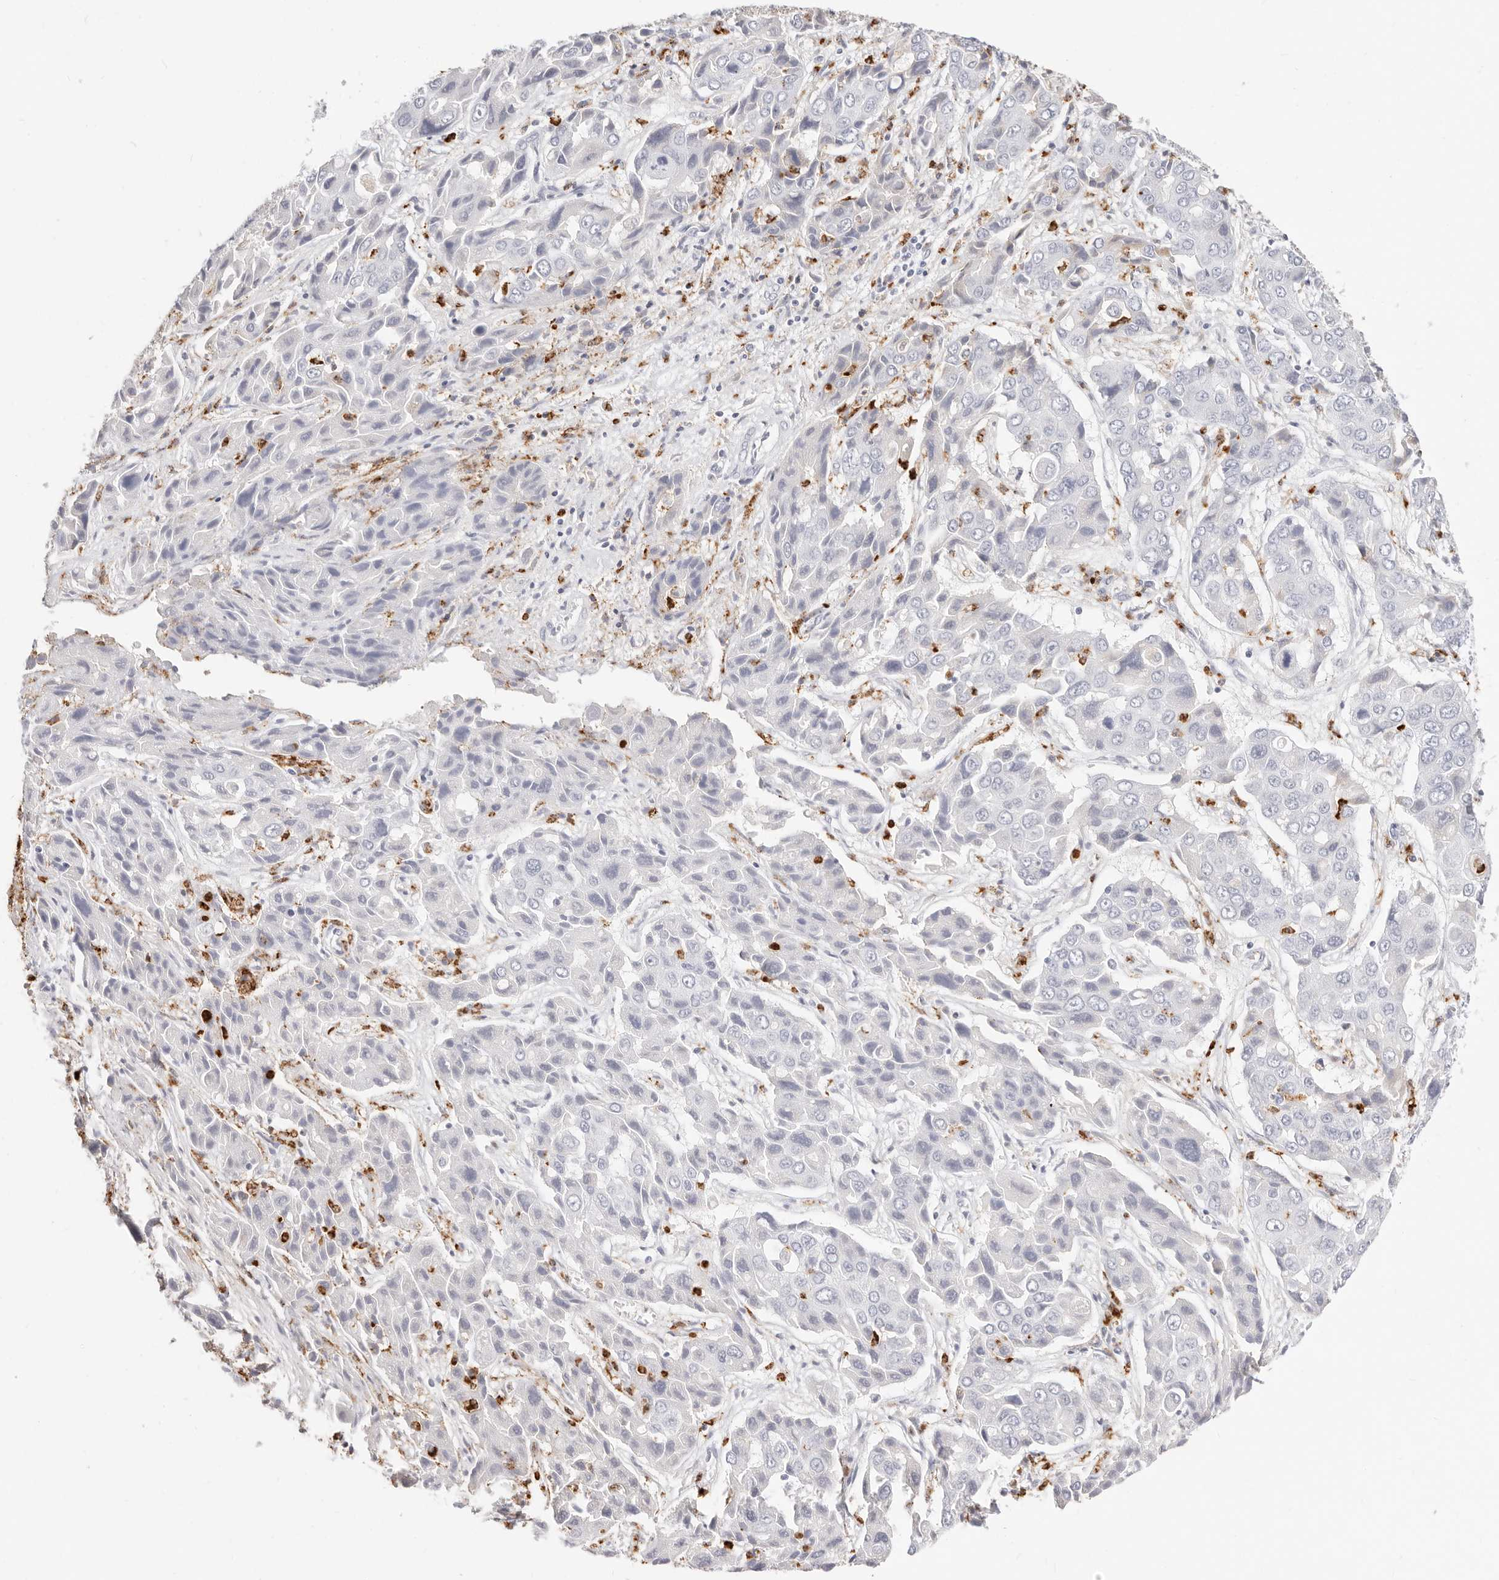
{"staining": {"intensity": "negative", "quantity": "none", "location": "none"}, "tissue": "liver cancer", "cell_type": "Tumor cells", "image_type": "cancer", "snomed": [{"axis": "morphology", "description": "Cholangiocarcinoma"}, {"axis": "topography", "description": "Liver"}], "caption": "Tumor cells show no significant staining in cholangiocarcinoma (liver). (DAB (3,3'-diaminobenzidine) immunohistochemistry (IHC), high magnification).", "gene": "CAMP", "patient": {"sex": "male", "age": 67}}